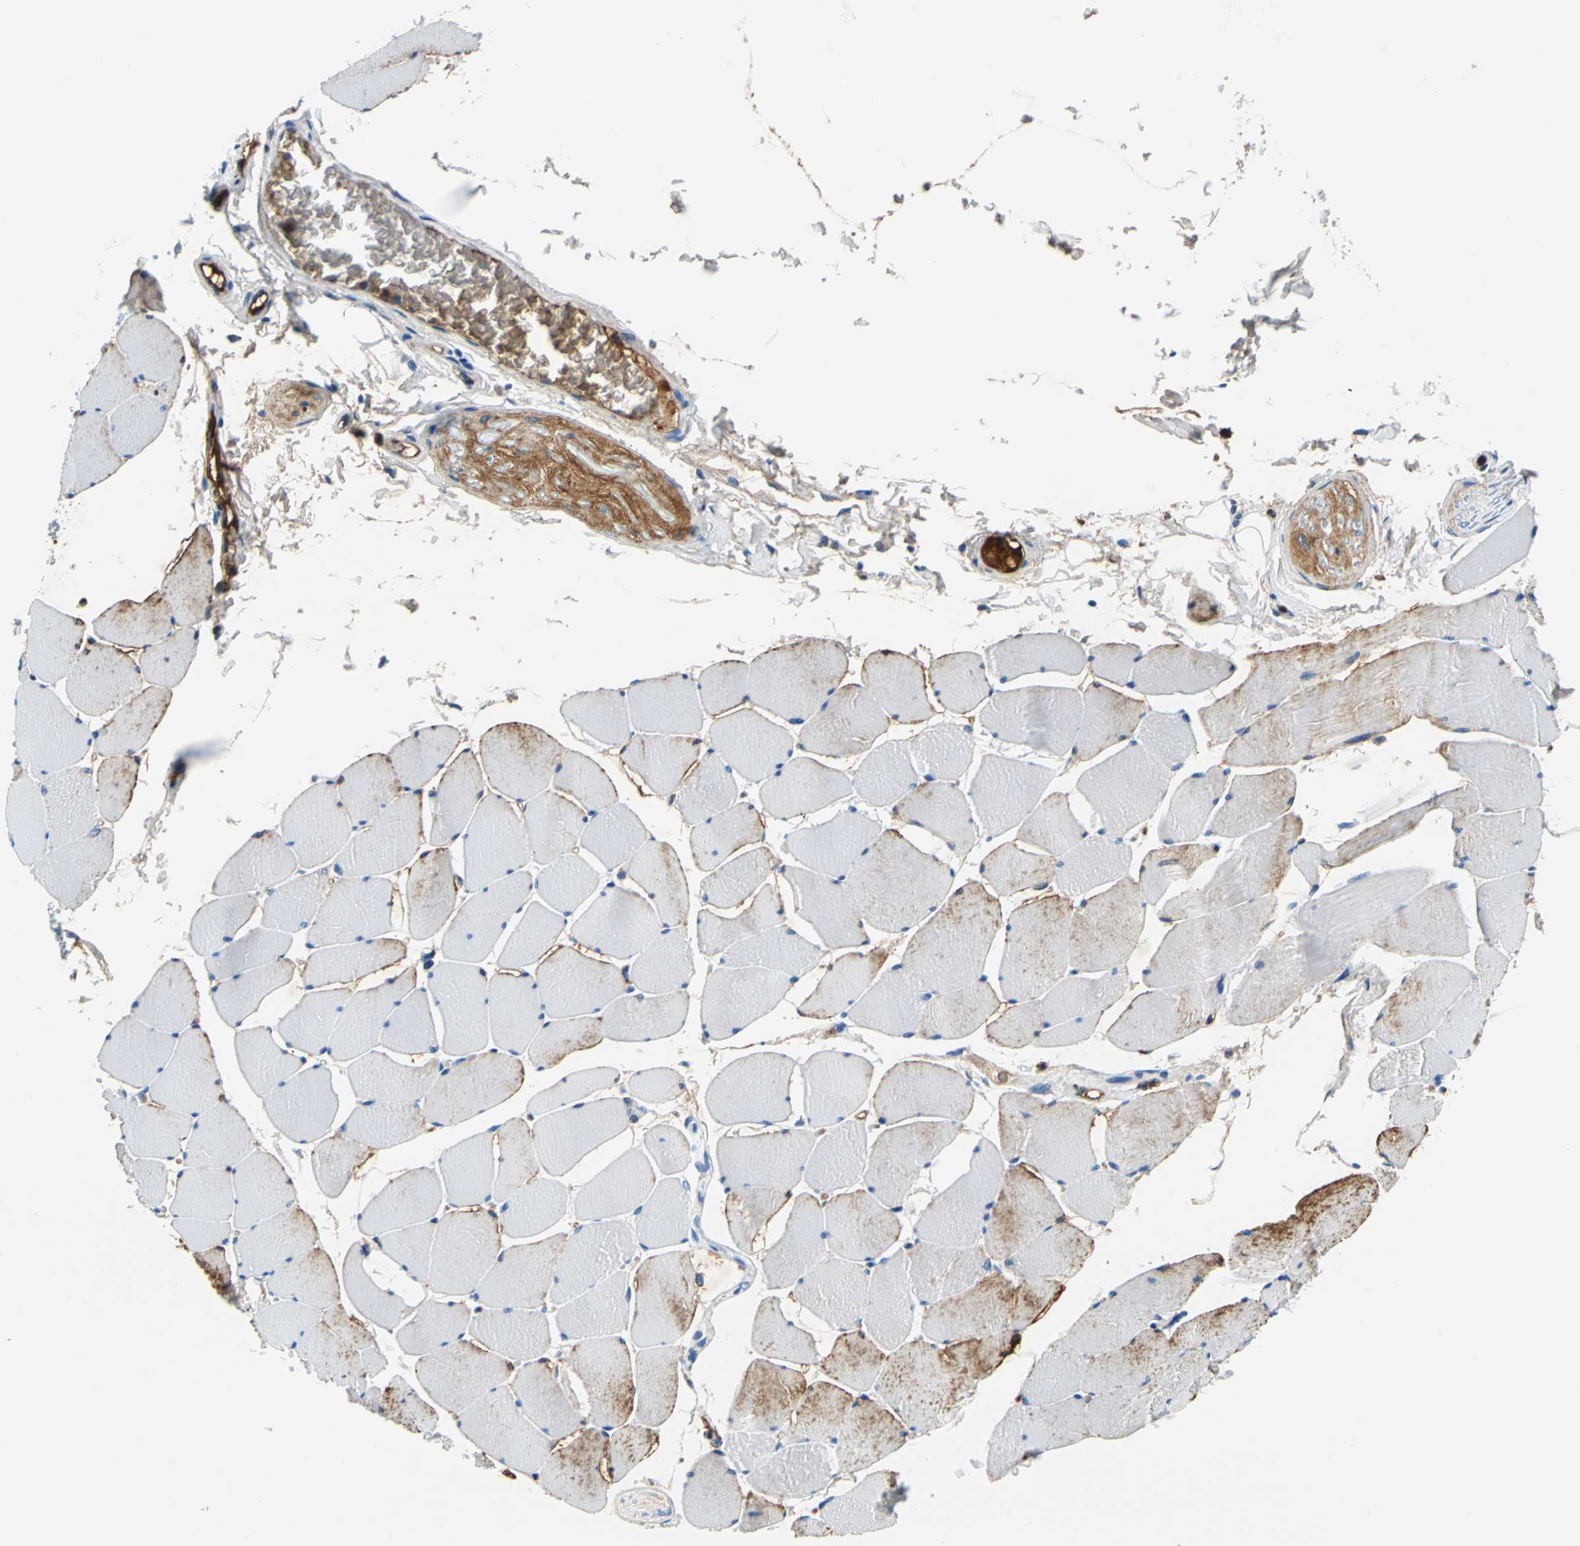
{"staining": {"intensity": "moderate", "quantity": "<25%", "location": "cytoplasmic/membranous"}, "tissue": "skeletal muscle", "cell_type": "Myocytes", "image_type": "normal", "snomed": [{"axis": "morphology", "description": "Normal tissue, NOS"}, {"axis": "topography", "description": "Skeletal muscle"}], "caption": "Immunohistochemistry (IHC) image of unremarkable skeletal muscle stained for a protein (brown), which displays low levels of moderate cytoplasmic/membranous staining in approximately <25% of myocytes.", "gene": "ALB", "patient": {"sex": "male", "age": 62}}